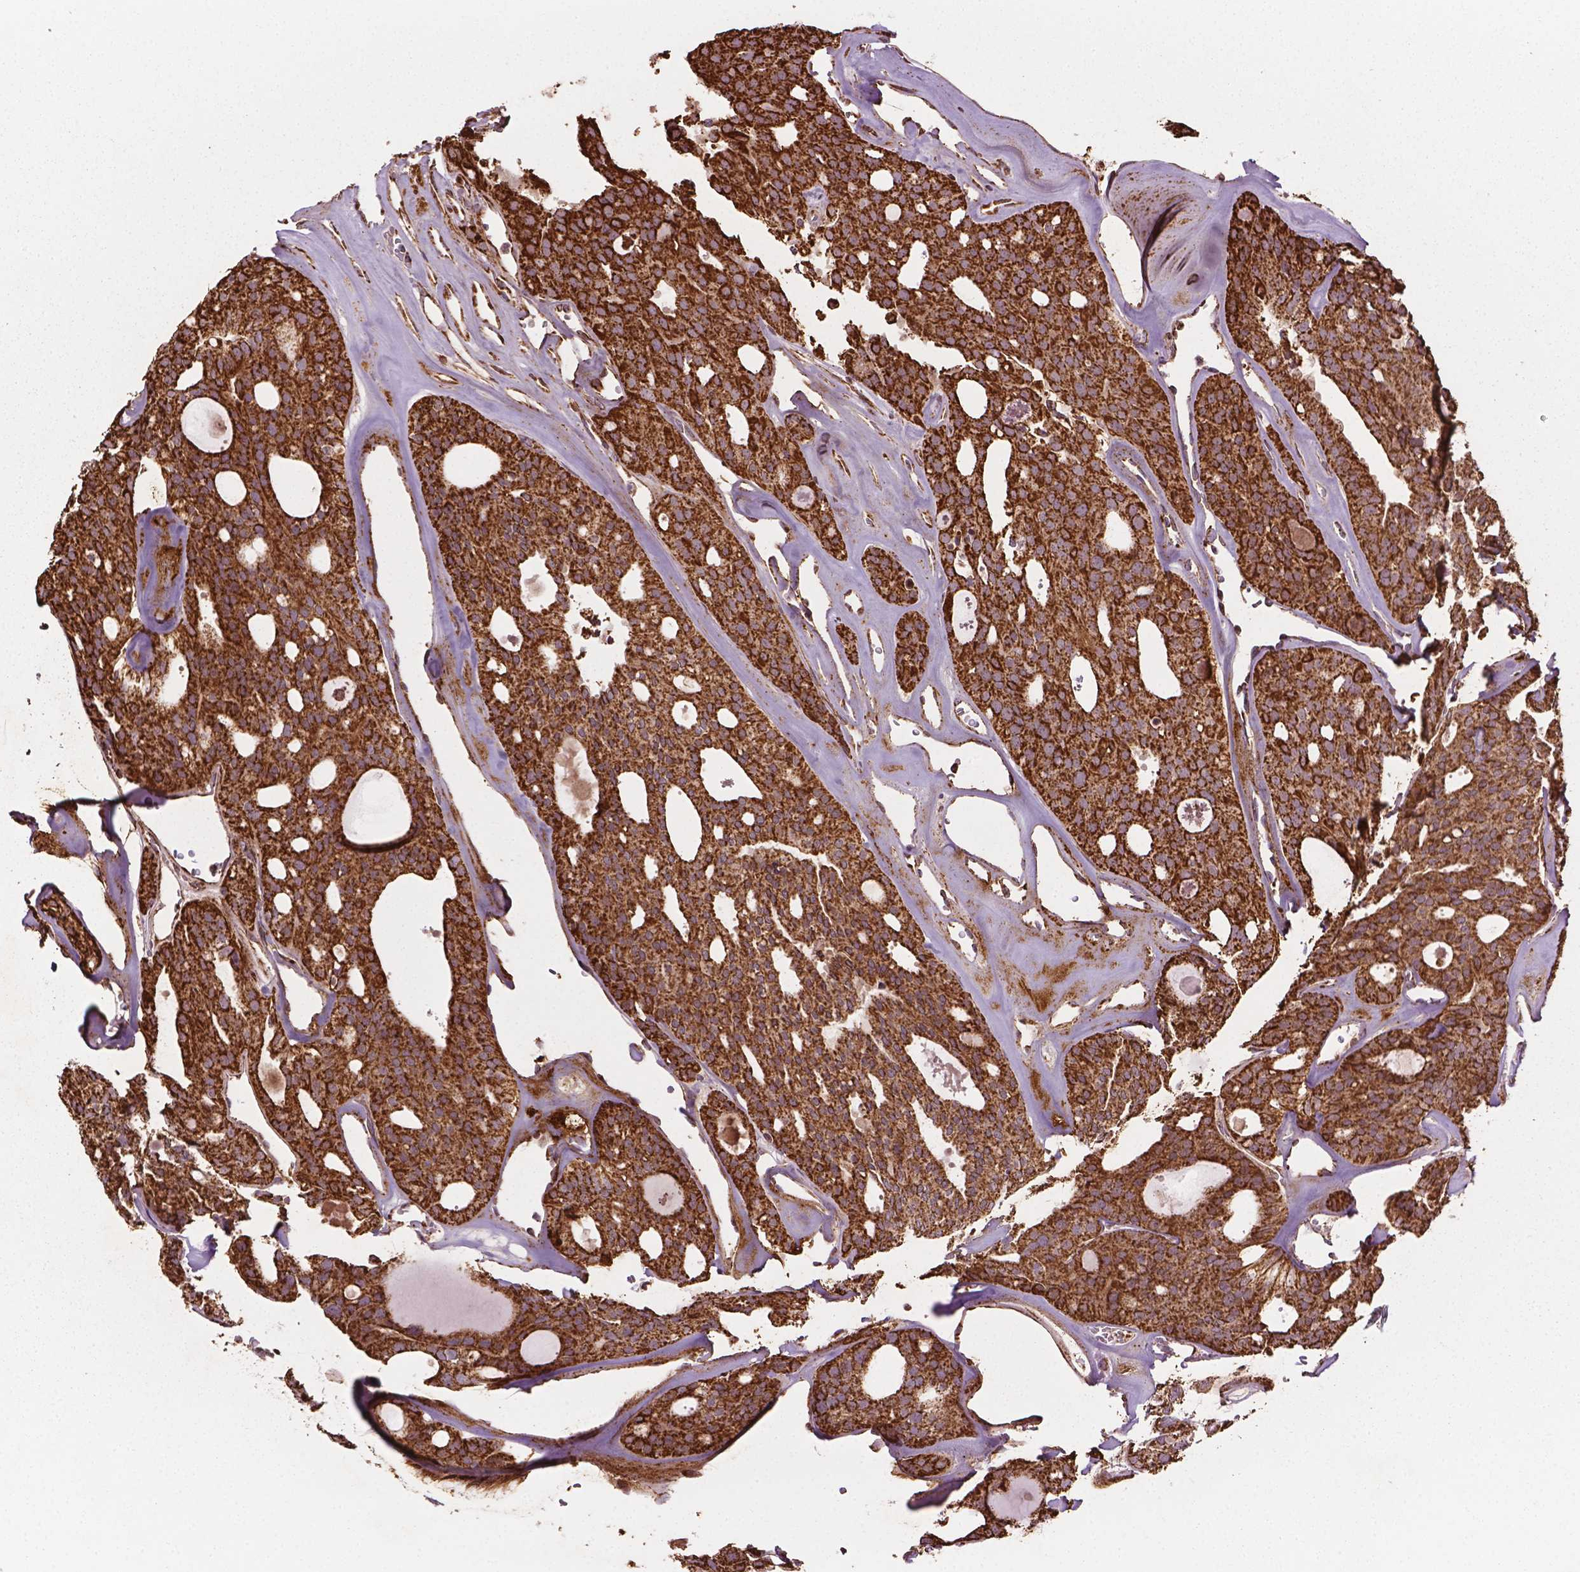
{"staining": {"intensity": "strong", "quantity": ">75%", "location": "cytoplasmic/membranous"}, "tissue": "thyroid cancer", "cell_type": "Tumor cells", "image_type": "cancer", "snomed": [{"axis": "morphology", "description": "Follicular adenoma carcinoma, NOS"}, {"axis": "topography", "description": "Thyroid gland"}], "caption": "IHC micrograph of thyroid cancer (follicular adenoma carcinoma) stained for a protein (brown), which reveals high levels of strong cytoplasmic/membranous staining in approximately >75% of tumor cells.", "gene": "HS3ST3A1", "patient": {"sex": "male", "age": 75}}